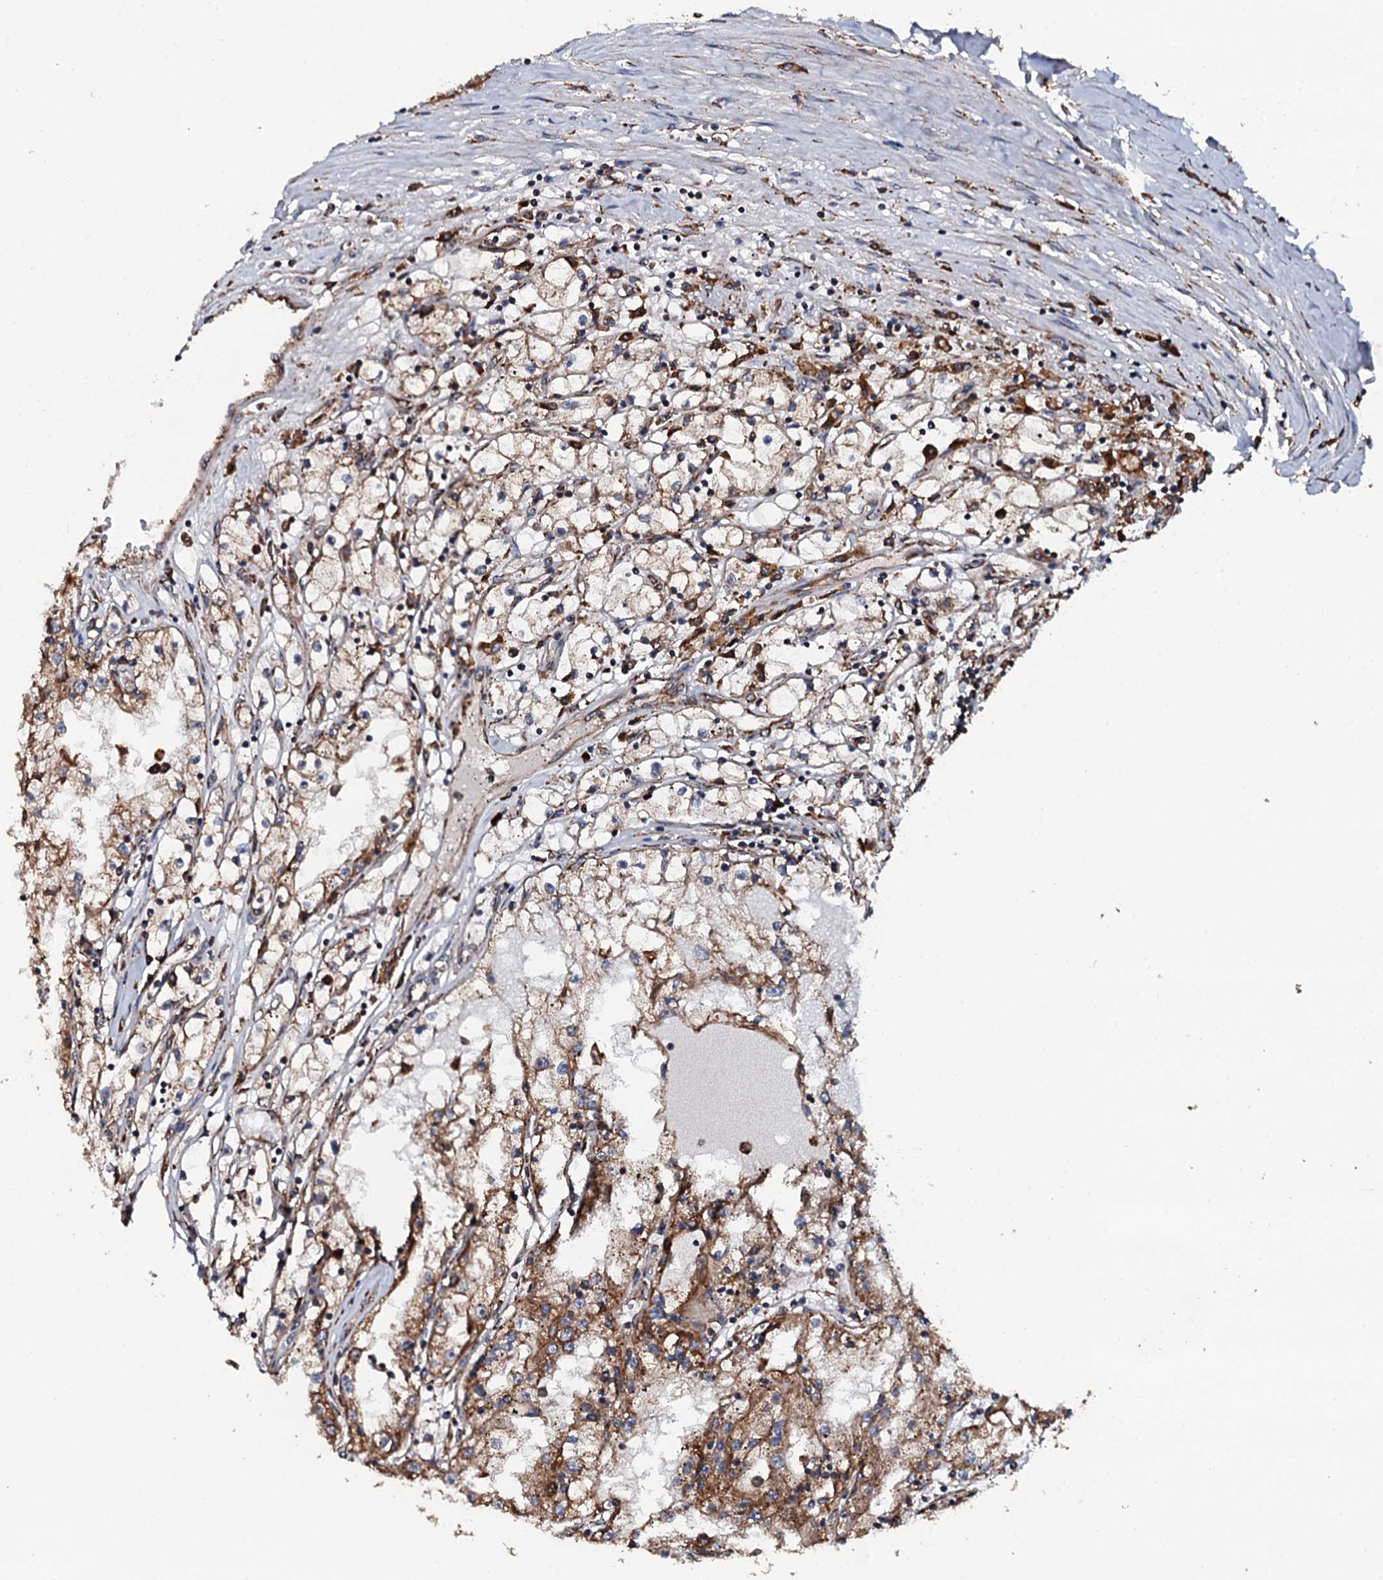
{"staining": {"intensity": "moderate", "quantity": ">75%", "location": "cytoplasmic/membranous"}, "tissue": "renal cancer", "cell_type": "Tumor cells", "image_type": "cancer", "snomed": [{"axis": "morphology", "description": "Adenocarcinoma, NOS"}, {"axis": "topography", "description": "Kidney"}], "caption": "The image exhibits a brown stain indicating the presence of a protein in the cytoplasmic/membranous of tumor cells in renal cancer (adenocarcinoma).", "gene": "RAB12", "patient": {"sex": "male", "age": 56}}